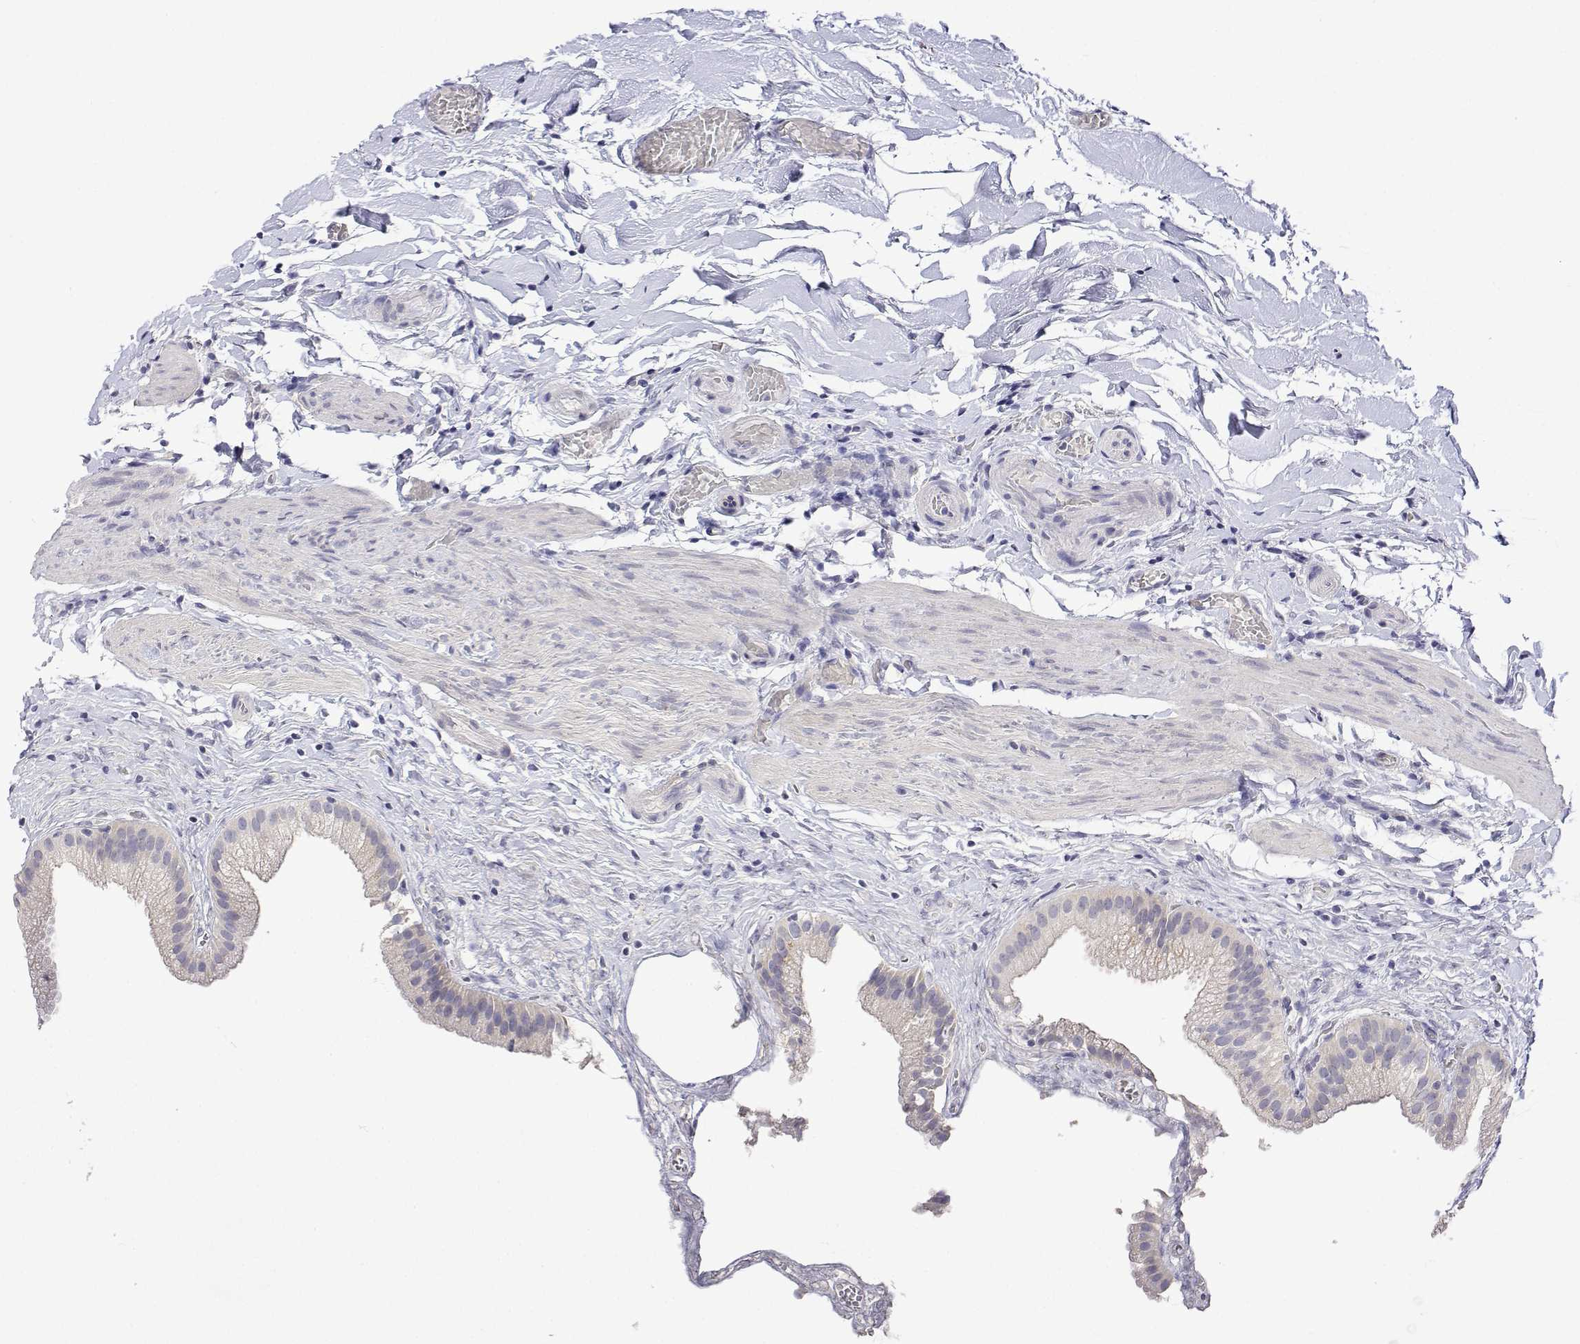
{"staining": {"intensity": "negative", "quantity": "none", "location": "none"}, "tissue": "gallbladder", "cell_type": "Glandular cells", "image_type": "normal", "snomed": [{"axis": "morphology", "description": "Normal tissue, NOS"}, {"axis": "topography", "description": "Gallbladder"}], "caption": "Glandular cells are negative for brown protein staining in unremarkable gallbladder. (Stains: DAB (3,3'-diaminobenzidine) immunohistochemistry with hematoxylin counter stain, Microscopy: brightfield microscopy at high magnification).", "gene": "PLCB1", "patient": {"sex": "female", "age": 63}}